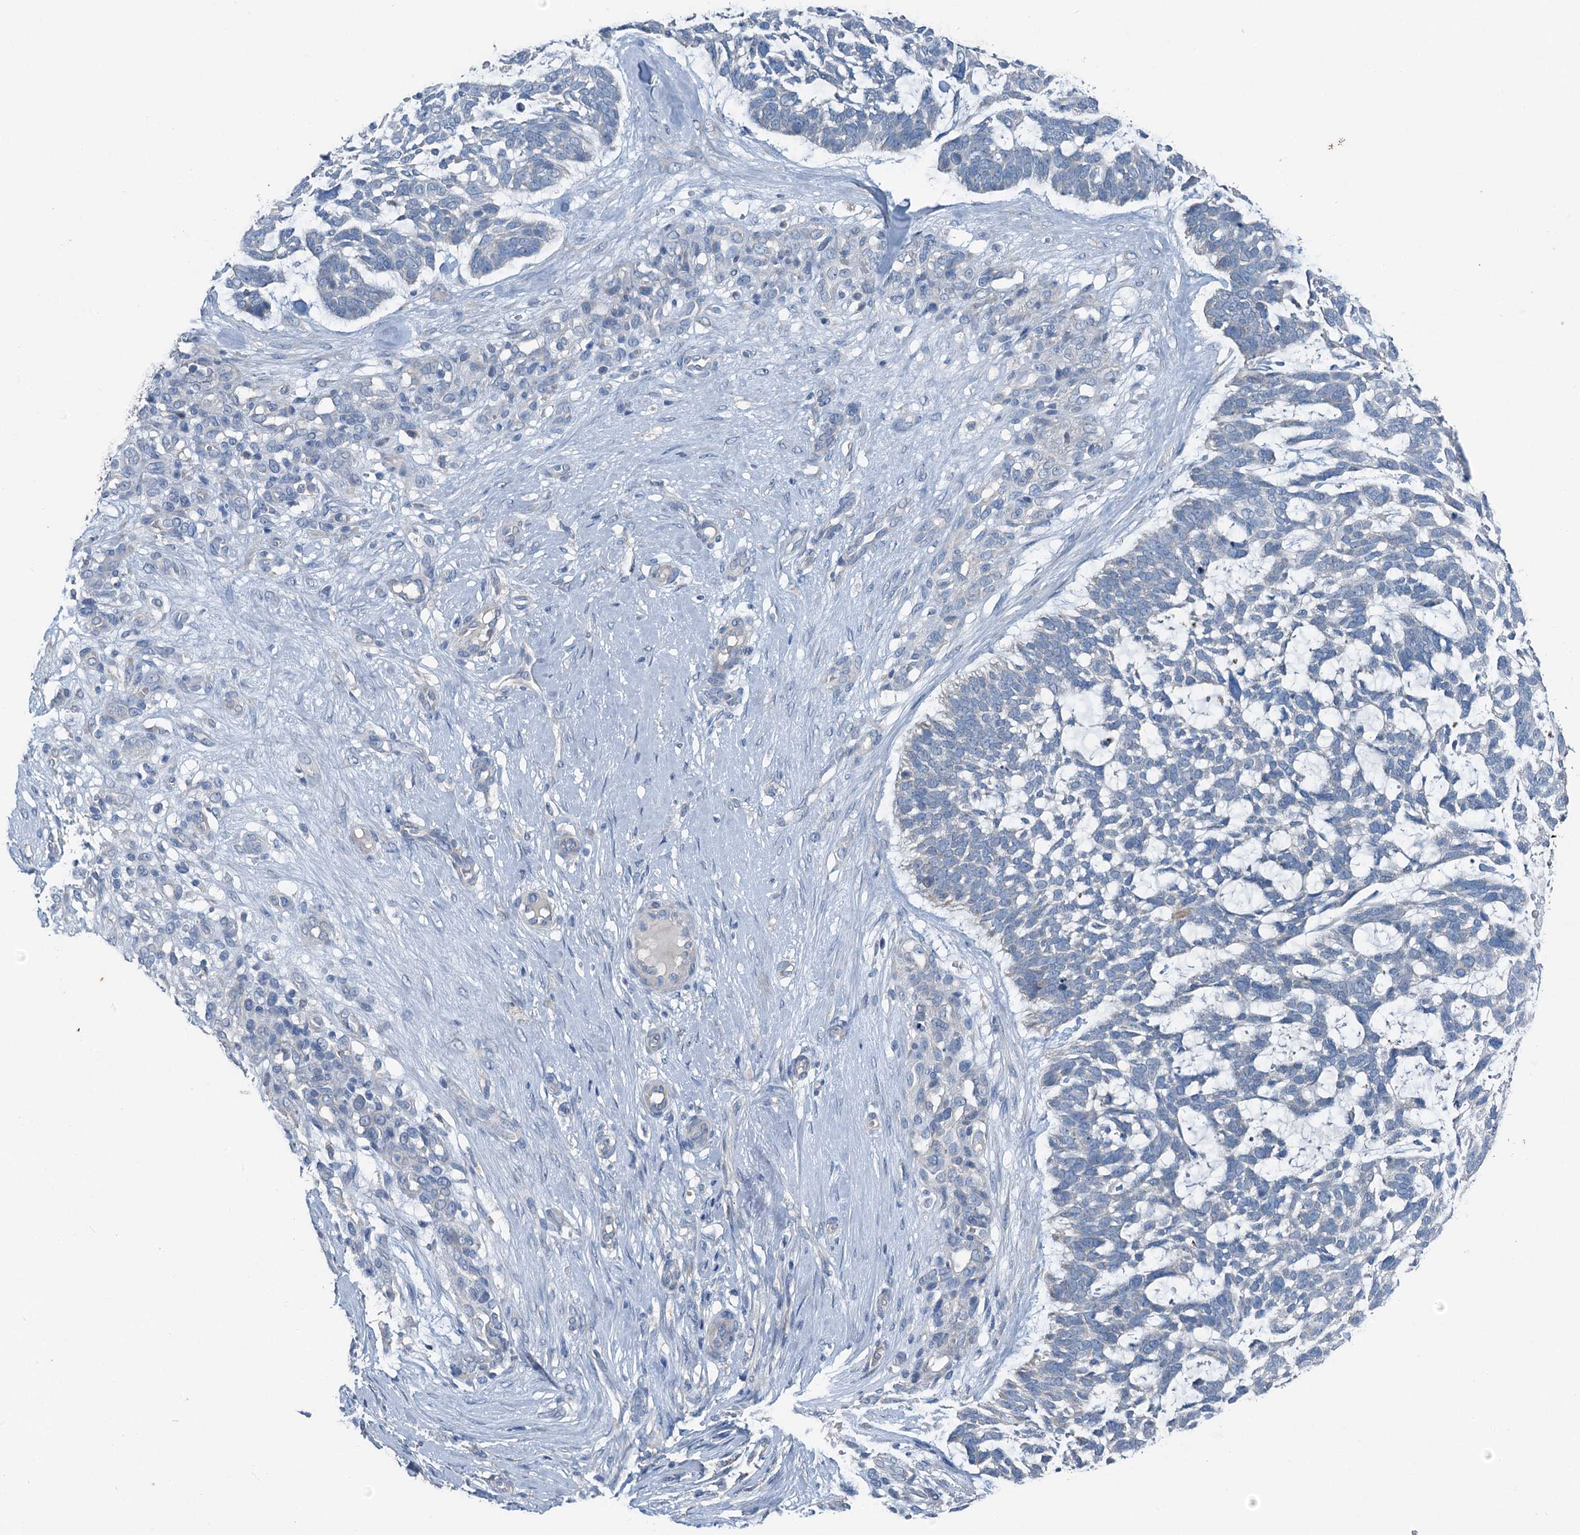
{"staining": {"intensity": "negative", "quantity": "none", "location": "none"}, "tissue": "skin cancer", "cell_type": "Tumor cells", "image_type": "cancer", "snomed": [{"axis": "morphology", "description": "Basal cell carcinoma"}, {"axis": "topography", "description": "Skin"}], "caption": "IHC micrograph of neoplastic tissue: skin cancer (basal cell carcinoma) stained with DAB exhibits no significant protein staining in tumor cells. The staining was performed using DAB to visualize the protein expression in brown, while the nuclei were stained in blue with hematoxylin (Magnification: 20x).", "gene": "C6orf120", "patient": {"sex": "male", "age": 88}}